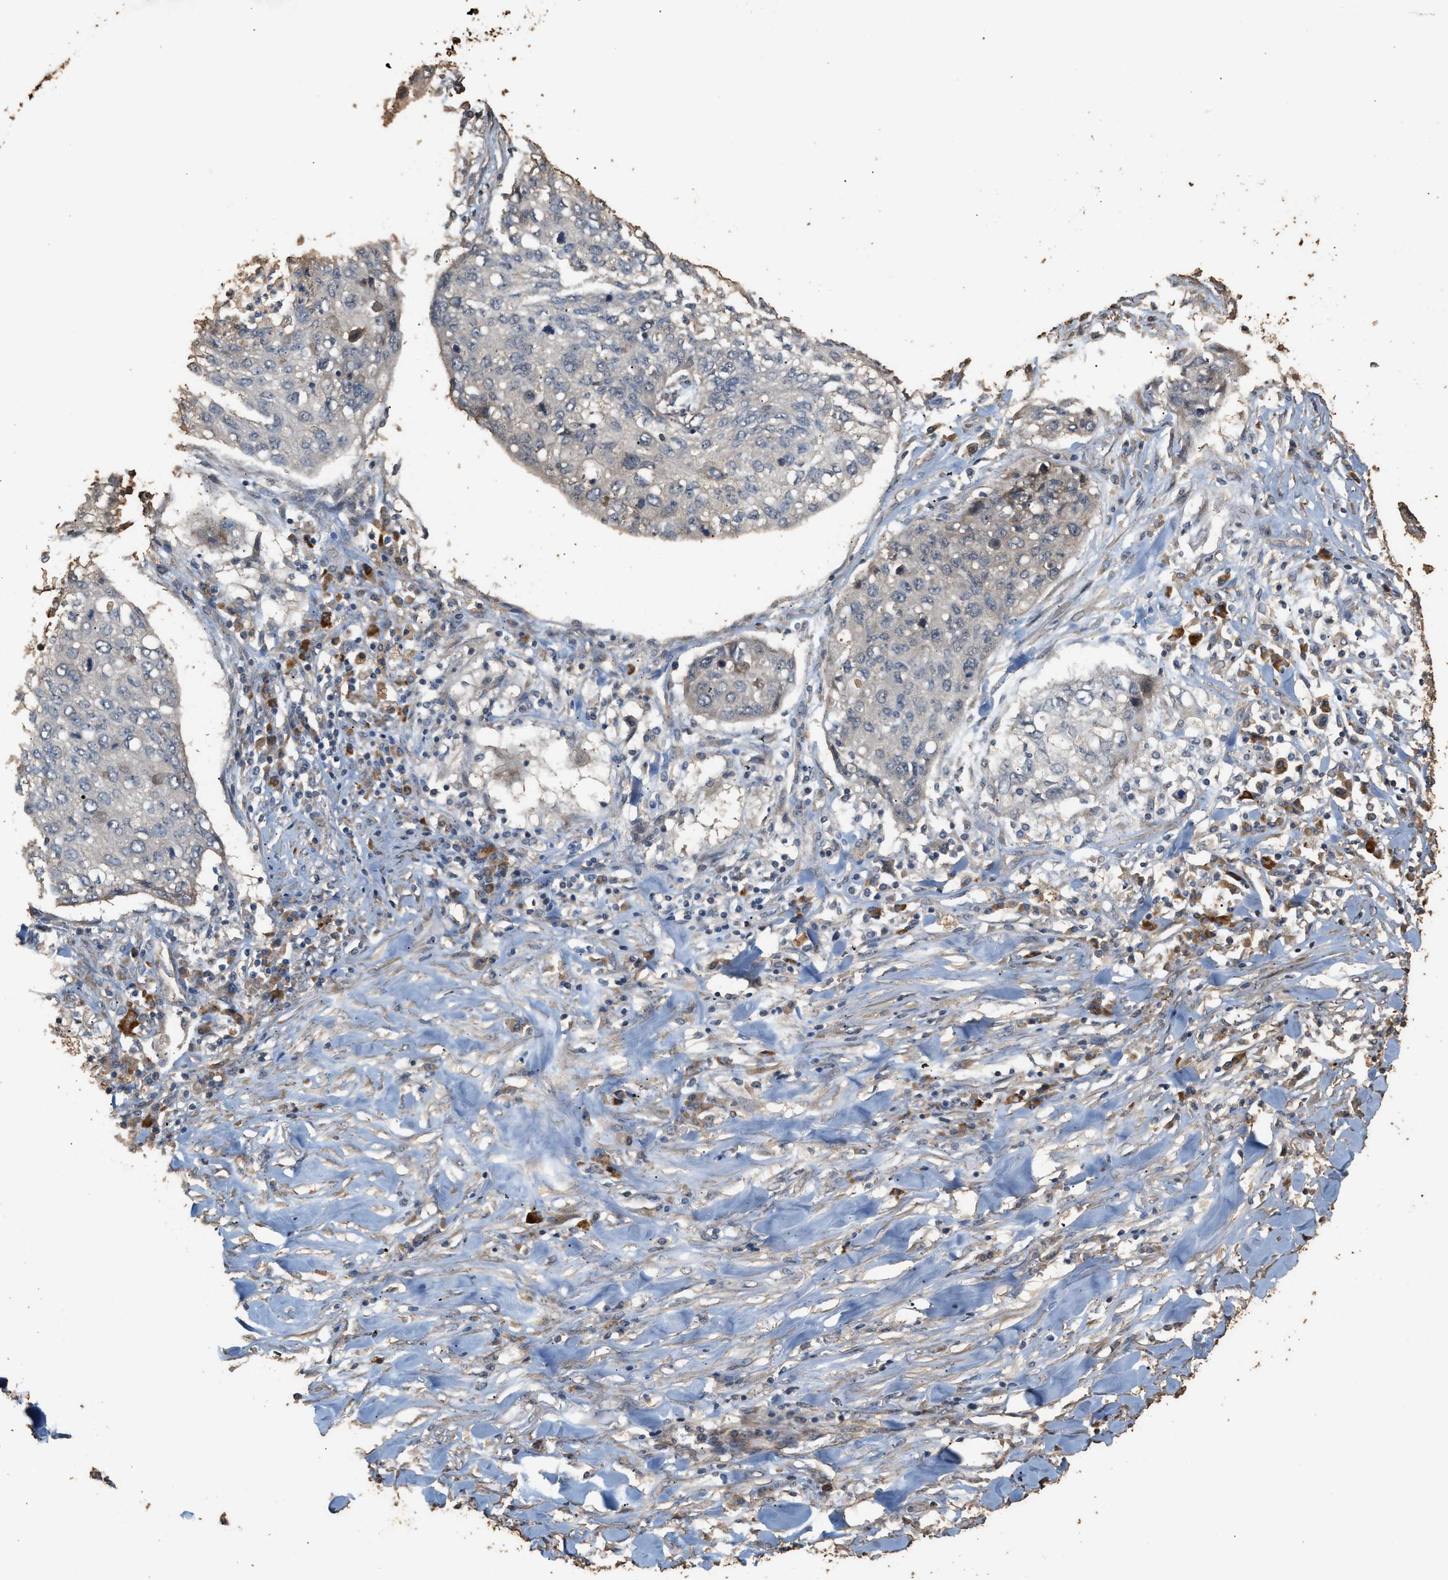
{"staining": {"intensity": "negative", "quantity": "none", "location": "none"}, "tissue": "lung cancer", "cell_type": "Tumor cells", "image_type": "cancer", "snomed": [{"axis": "morphology", "description": "Squamous cell carcinoma, NOS"}, {"axis": "topography", "description": "Lung"}], "caption": "The histopathology image demonstrates no significant expression in tumor cells of lung cancer.", "gene": "DCAF7", "patient": {"sex": "female", "age": 63}}